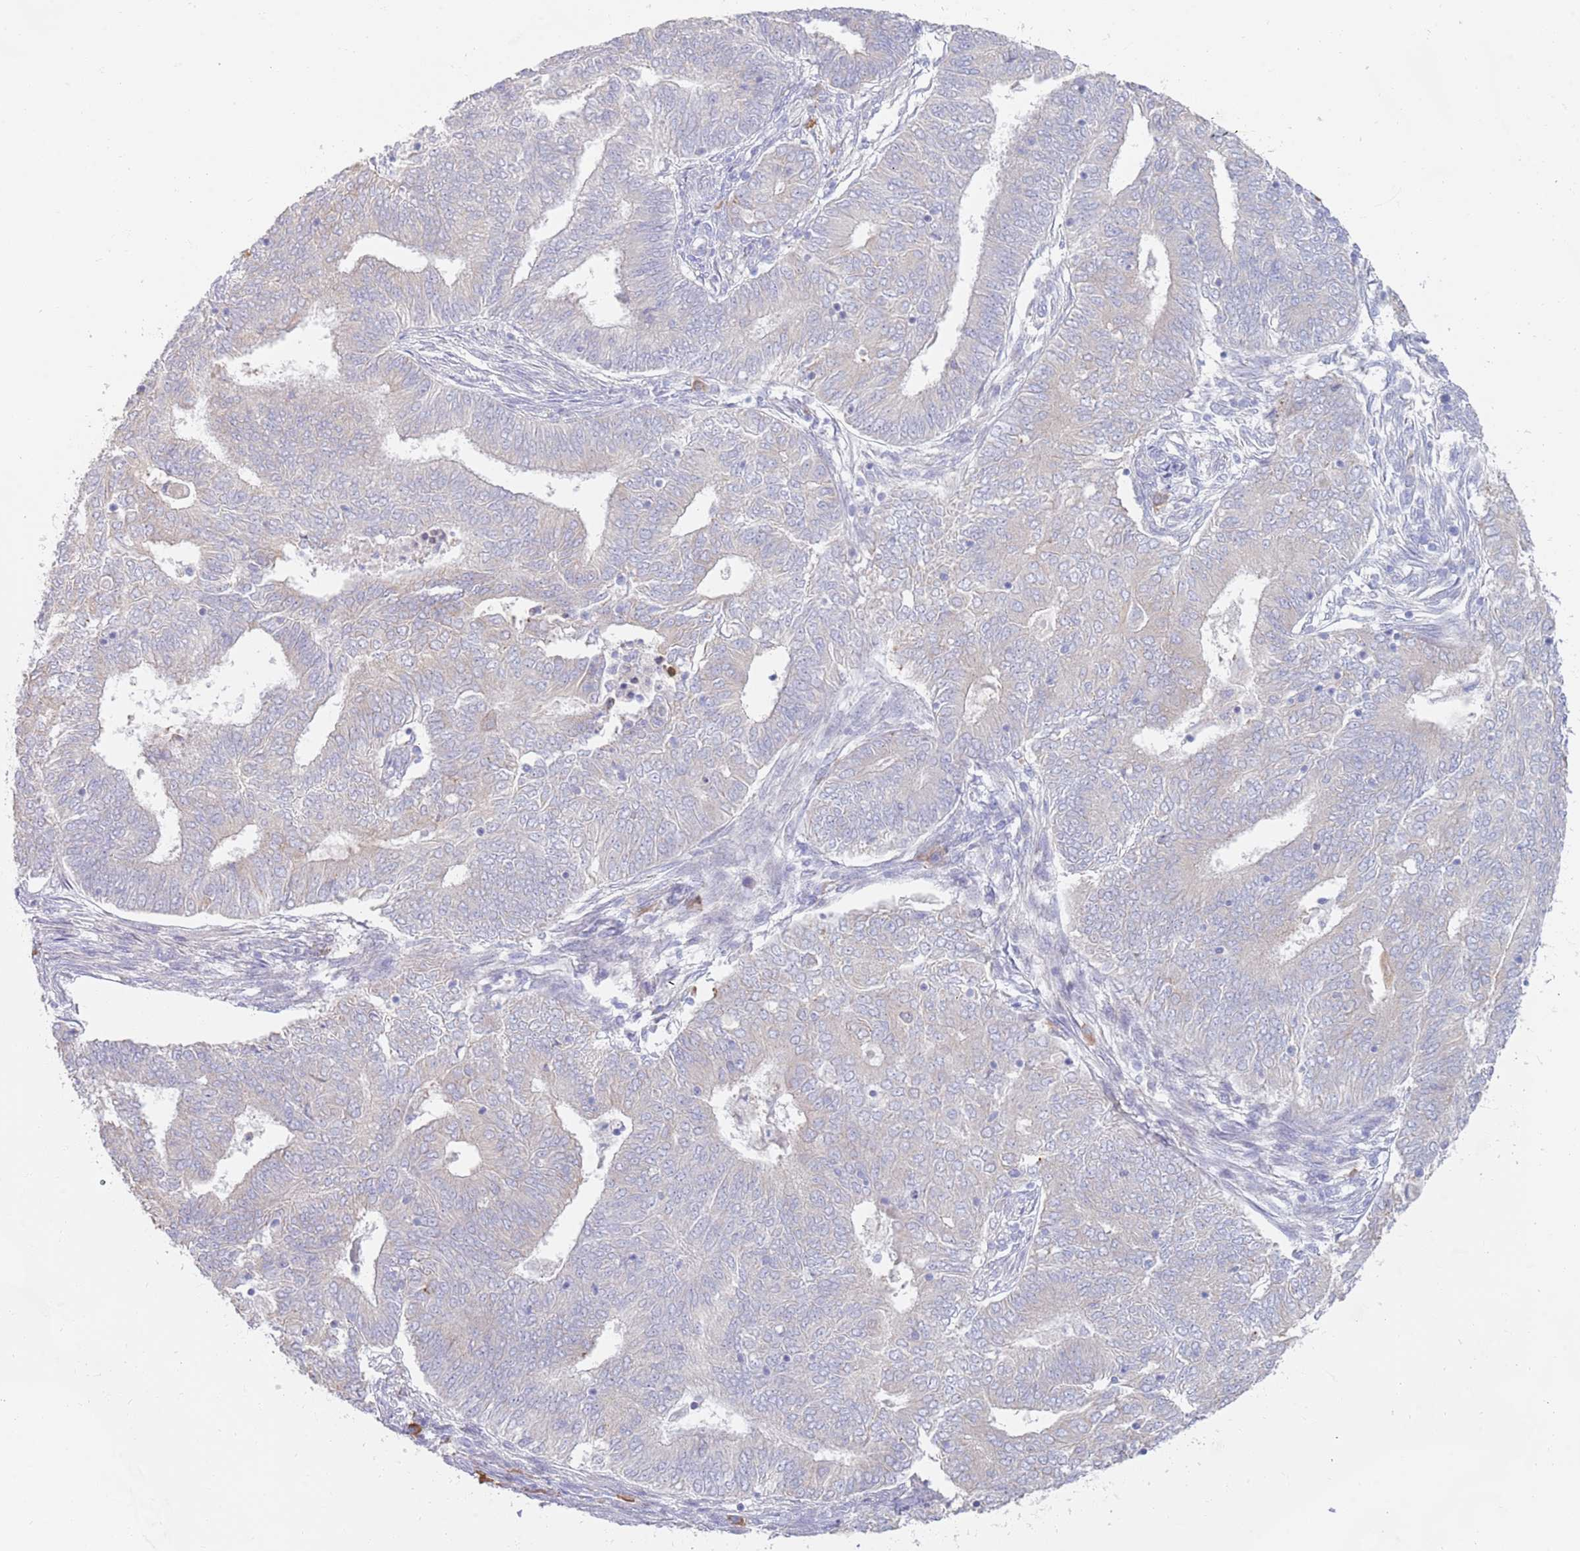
{"staining": {"intensity": "negative", "quantity": "none", "location": "none"}, "tissue": "endometrial cancer", "cell_type": "Tumor cells", "image_type": "cancer", "snomed": [{"axis": "morphology", "description": "Adenocarcinoma, NOS"}, {"axis": "topography", "description": "Endometrium"}], "caption": "Endometrial adenocarcinoma was stained to show a protein in brown. There is no significant positivity in tumor cells.", "gene": "CCDC149", "patient": {"sex": "female", "age": 62}}